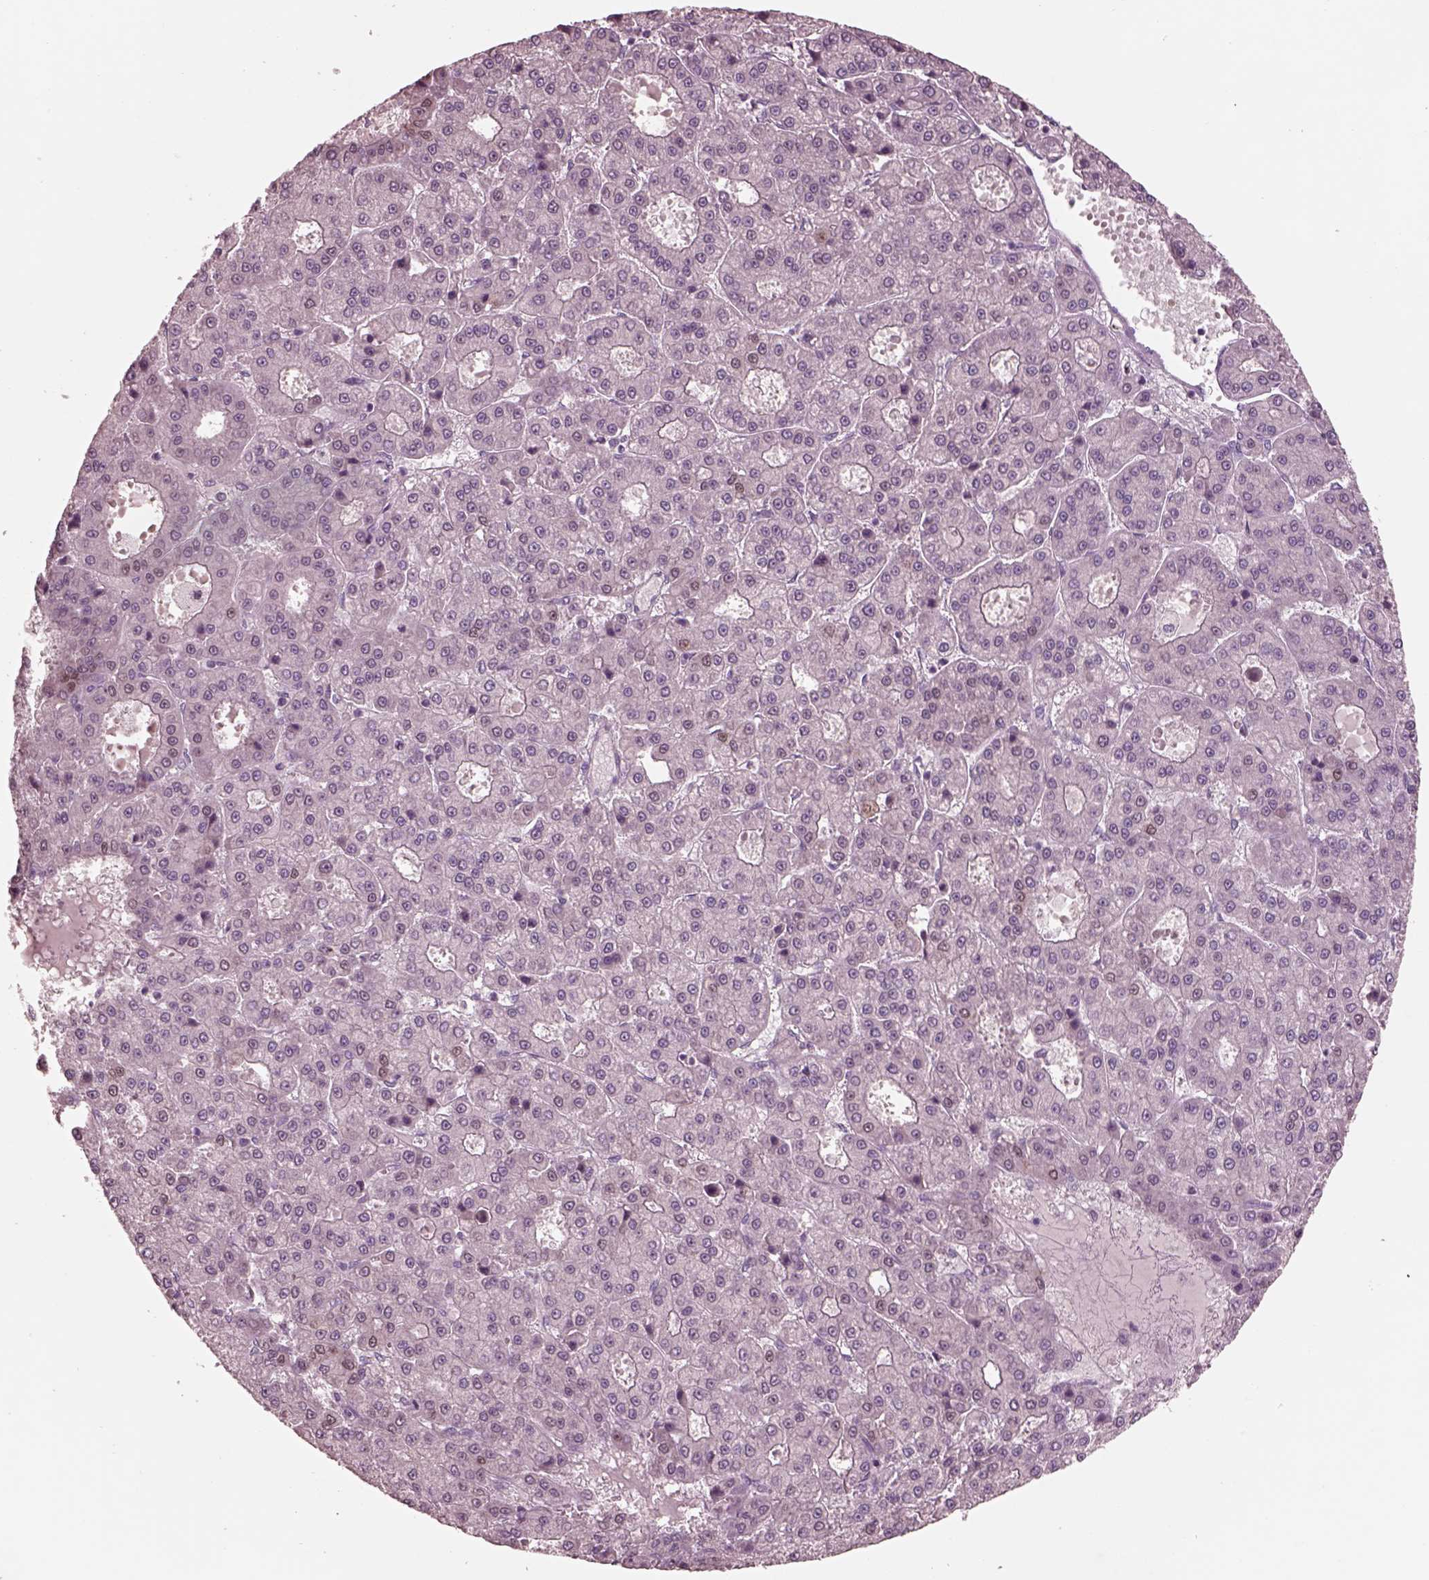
{"staining": {"intensity": "negative", "quantity": "none", "location": "none"}, "tissue": "liver cancer", "cell_type": "Tumor cells", "image_type": "cancer", "snomed": [{"axis": "morphology", "description": "Carcinoma, Hepatocellular, NOS"}, {"axis": "topography", "description": "Liver"}], "caption": "A micrograph of liver cancer stained for a protein reveals no brown staining in tumor cells. (DAB (3,3'-diaminobenzidine) IHC, high magnification).", "gene": "SOX9", "patient": {"sex": "male", "age": 70}}